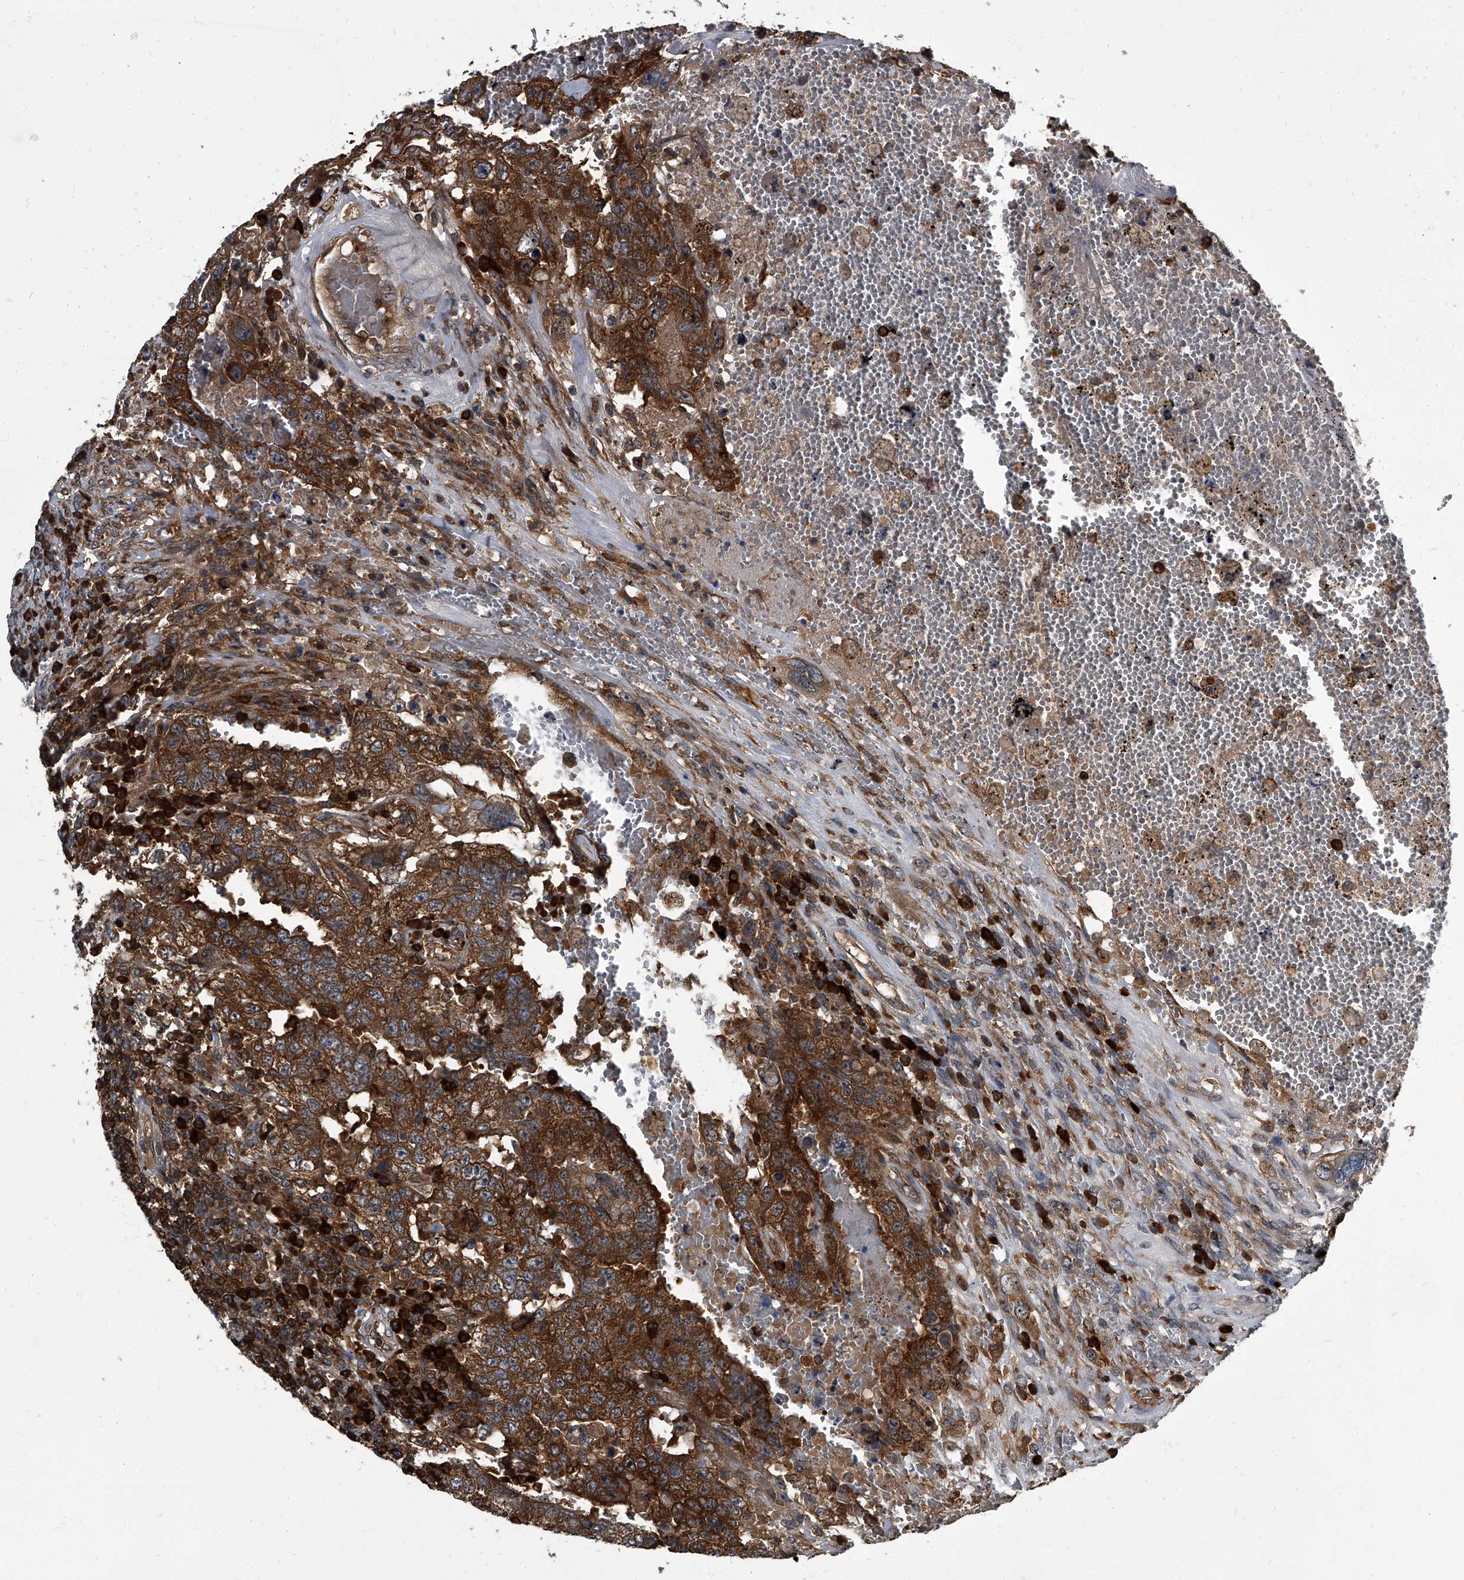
{"staining": {"intensity": "strong", "quantity": ">75%", "location": "cytoplasmic/membranous"}, "tissue": "testis cancer", "cell_type": "Tumor cells", "image_type": "cancer", "snomed": [{"axis": "morphology", "description": "Carcinoma, Embryonal, NOS"}, {"axis": "topography", "description": "Testis"}], "caption": "Immunohistochemistry (IHC) image of human testis embryonal carcinoma stained for a protein (brown), which displays high levels of strong cytoplasmic/membranous expression in approximately >75% of tumor cells.", "gene": "CDV3", "patient": {"sex": "male", "age": 26}}